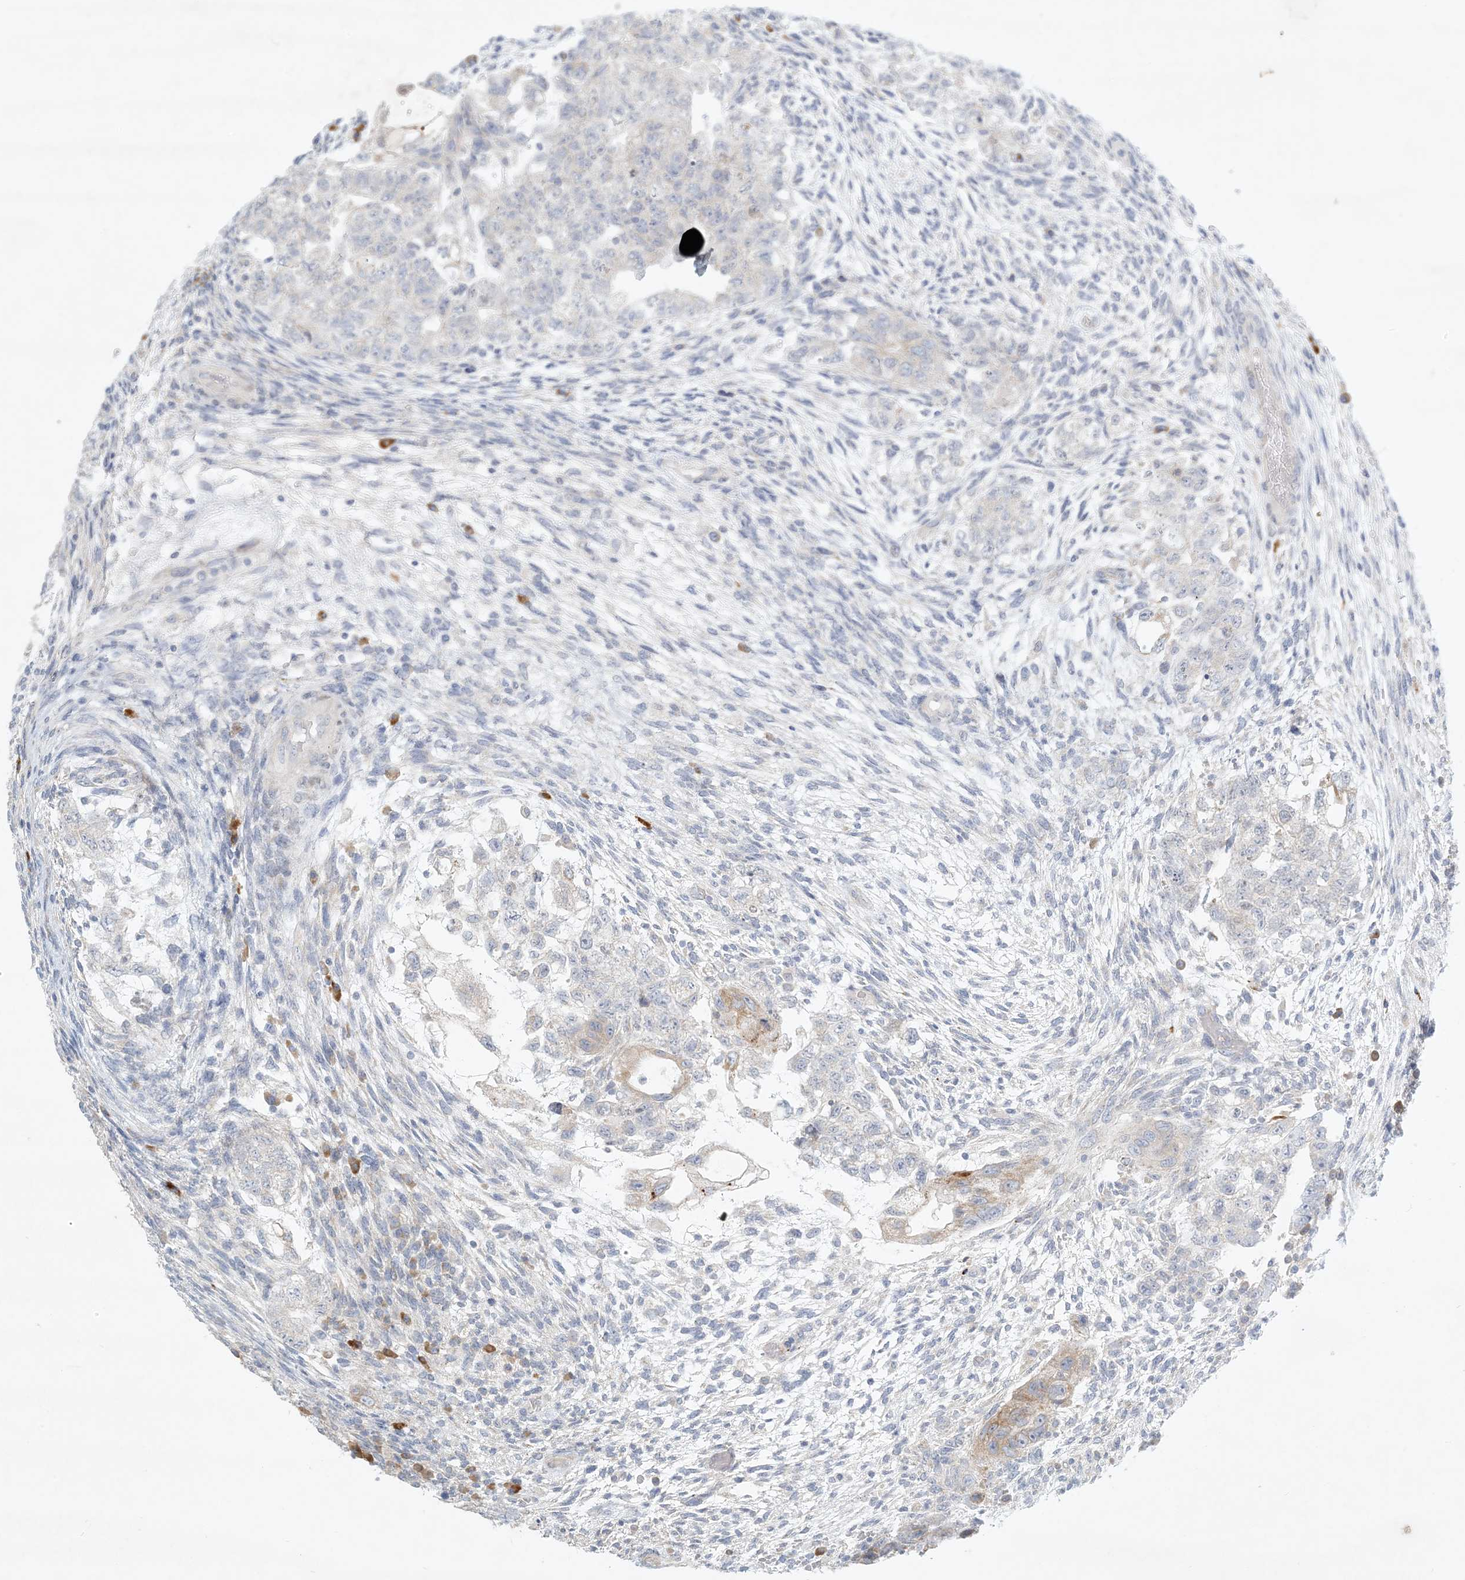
{"staining": {"intensity": "weak", "quantity": "<25%", "location": "cytoplasmic/membranous"}, "tissue": "testis cancer", "cell_type": "Tumor cells", "image_type": "cancer", "snomed": [{"axis": "morphology", "description": "Carcinoma, Embryonal, NOS"}, {"axis": "topography", "description": "Testis"}], "caption": "Testis cancer was stained to show a protein in brown. There is no significant positivity in tumor cells.", "gene": "ZNF385D", "patient": {"sex": "male", "age": 36}}